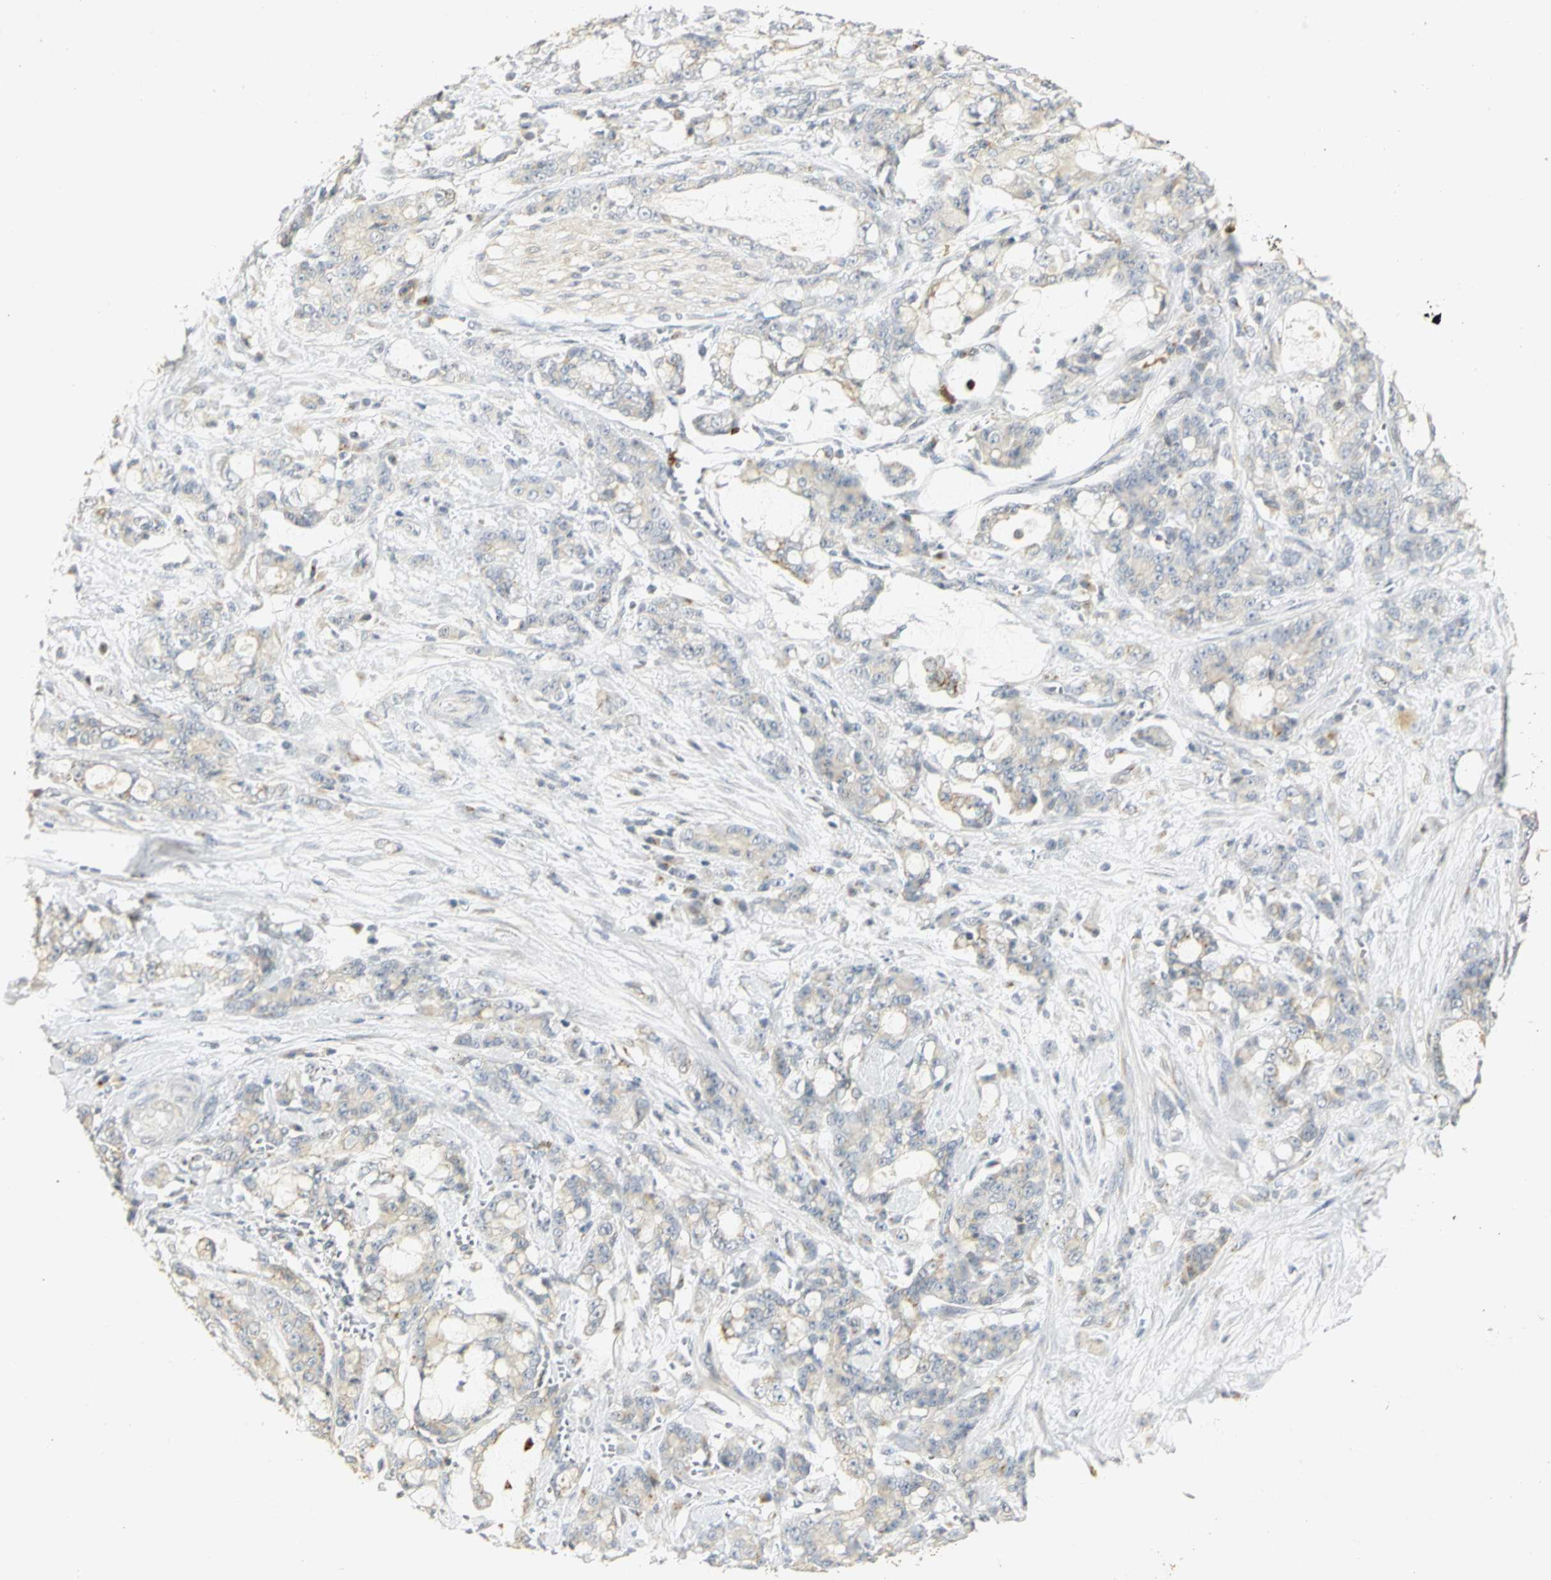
{"staining": {"intensity": "weak", "quantity": "<25%", "location": "cytoplasmic/membranous"}, "tissue": "pancreatic cancer", "cell_type": "Tumor cells", "image_type": "cancer", "snomed": [{"axis": "morphology", "description": "Adenocarcinoma, NOS"}, {"axis": "topography", "description": "Pancreas"}], "caption": "Pancreatic cancer (adenocarcinoma) was stained to show a protein in brown. There is no significant staining in tumor cells.", "gene": "TM9SF2", "patient": {"sex": "female", "age": 73}}